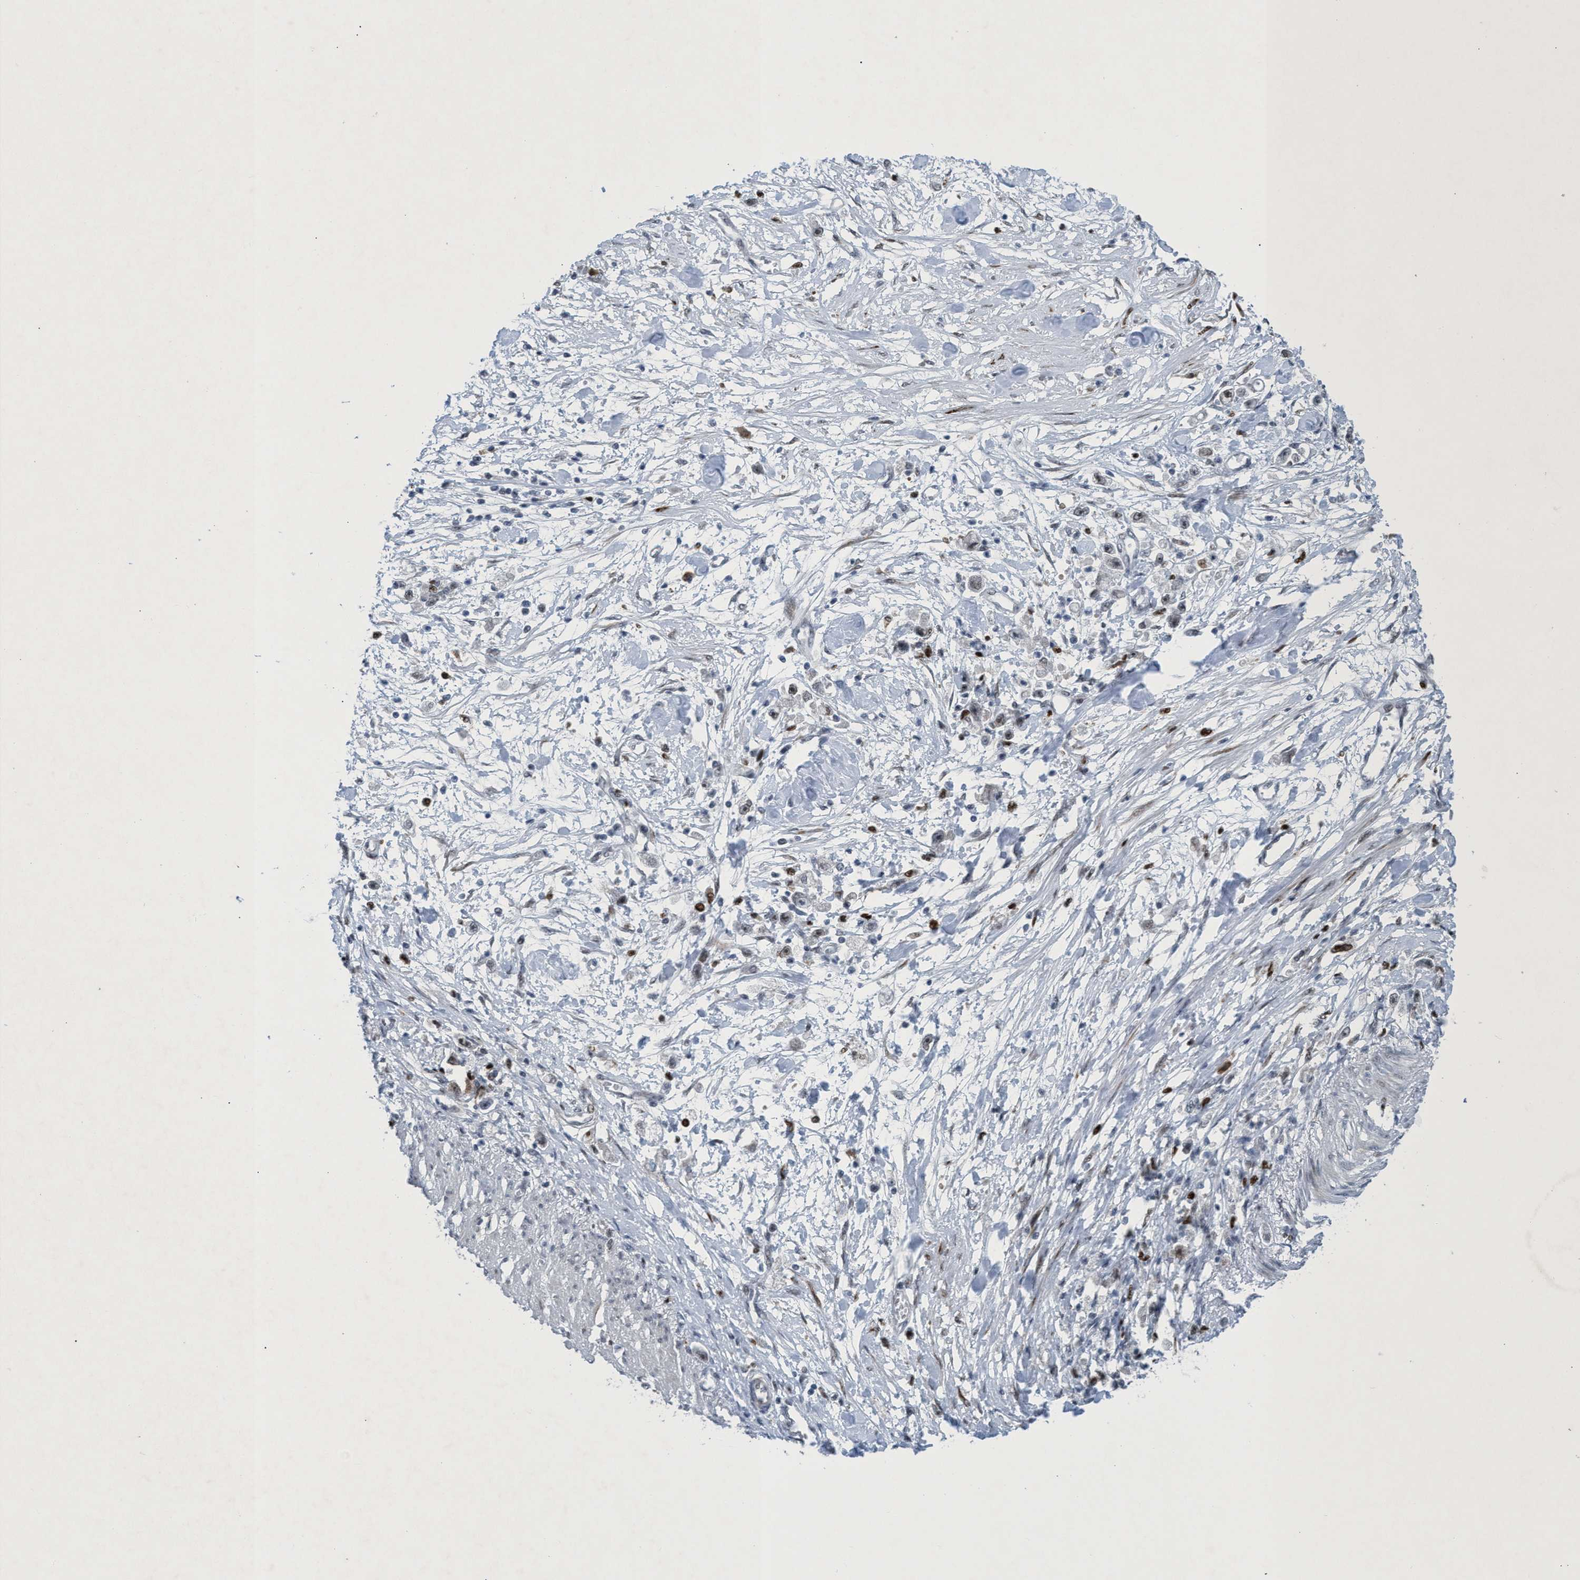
{"staining": {"intensity": "weak", "quantity": "<25%", "location": "nuclear"}, "tissue": "stomach cancer", "cell_type": "Tumor cells", "image_type": "cancer", "snomed": [{"axis": "morphology", "description": "Adenocarcinoma, NOS"}, {"axis": "topography", "description": "Stomach"}], "caption": "This is a histopathology image of immunohistochemistry staining of stomach adenocarcinoma, which shows no staining in tumor cells.", "gene": "CWC27", "patient": {"sex": "female", "age": 59}}